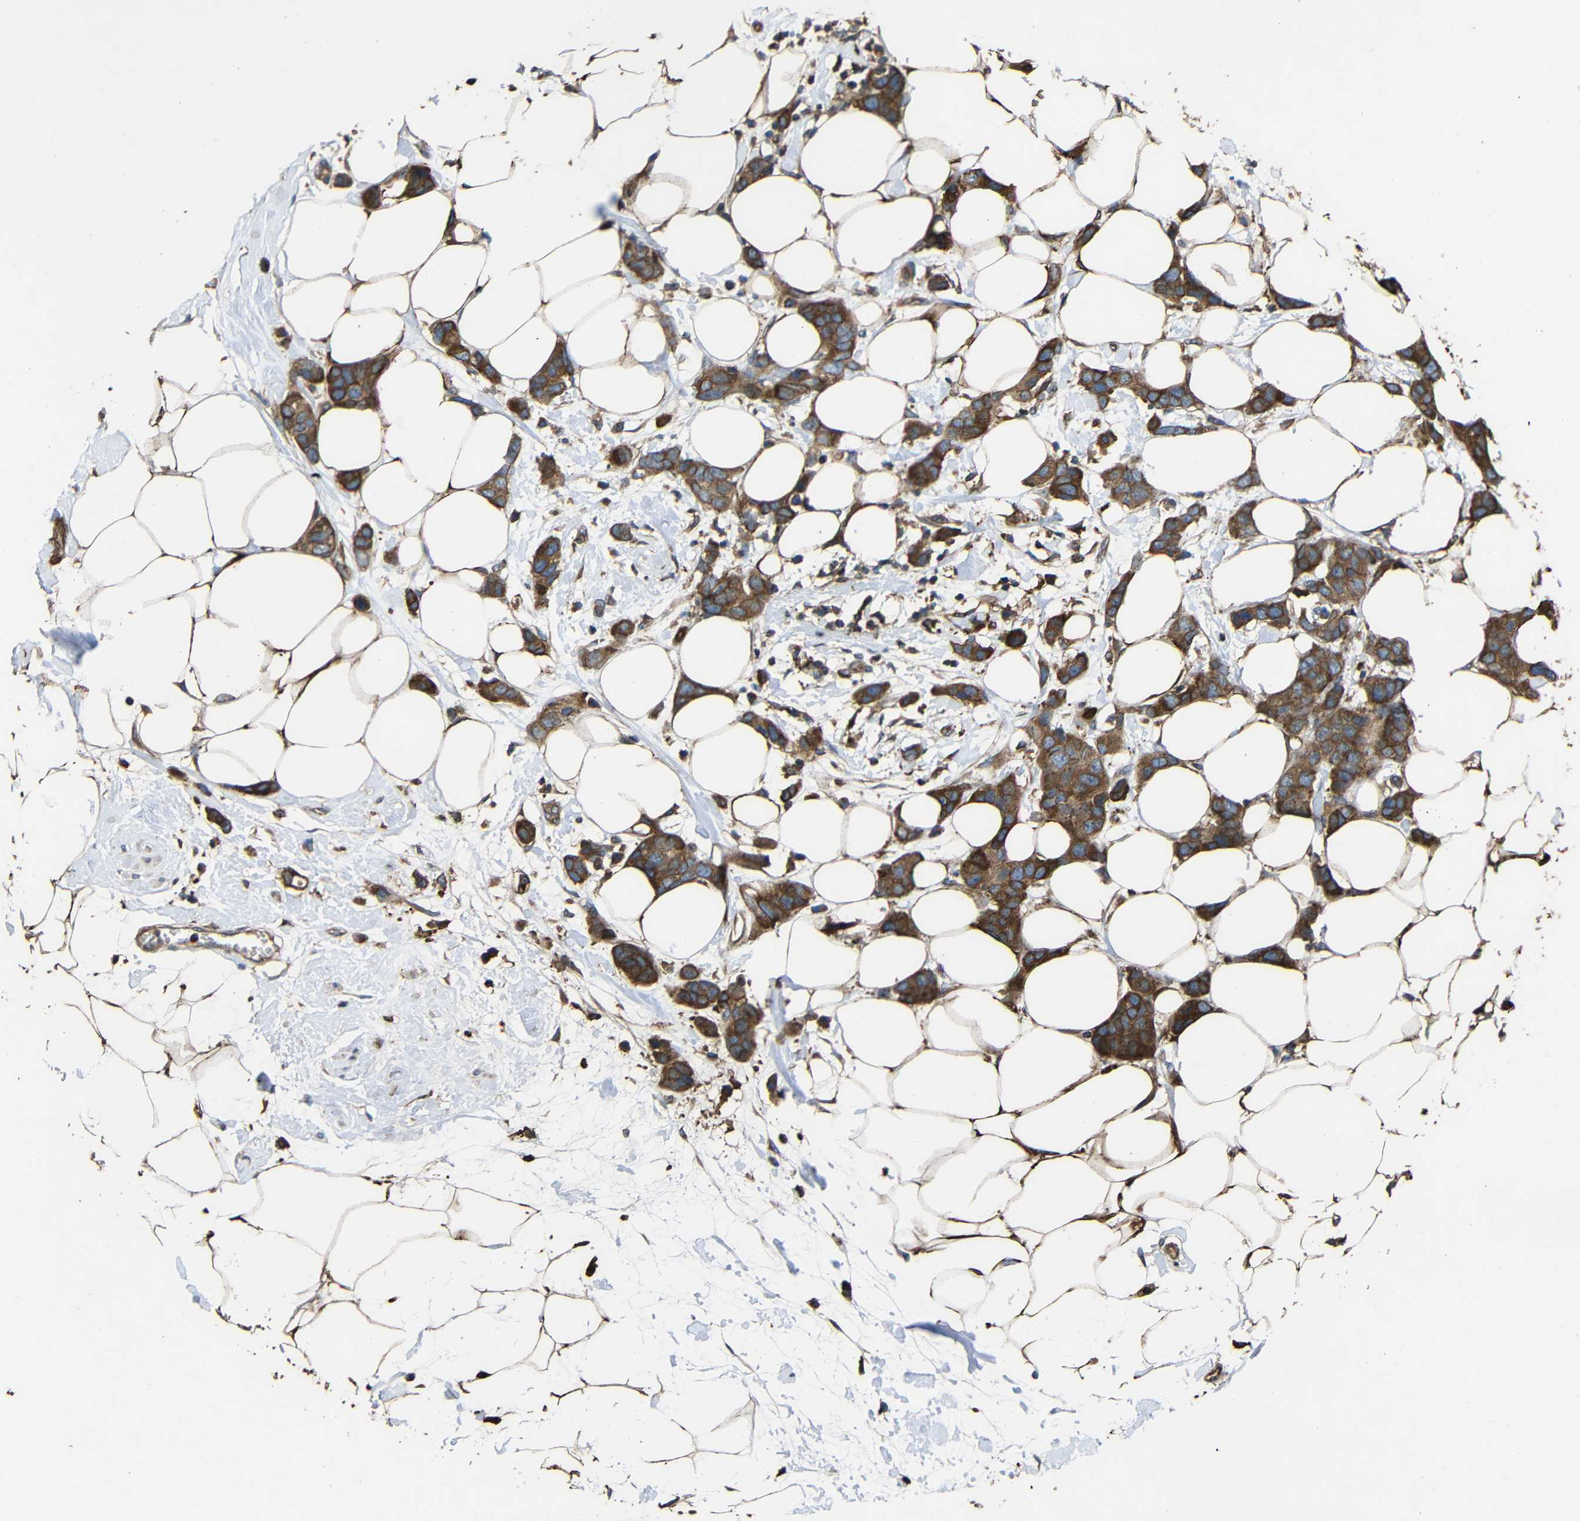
{"staining": {"intensity": "moderate", "quantity": ">75%", "location": "cytoplasmic/membranous"}, "tissue": "breast cancer", "cell_type": "Tumor cells", "image_type": "cancer", "snomed": [{"axis": "morphology", "description": "Normal tissue, NOS"}, {"axis": "morphology", "description": "Duct carcinoma"}, {"axis": "topography", "description": "Breast"}], "caption": "About >75% of tumor cells in human breast cancer (invasive ductal carcinoma) exhibit moderate cytoplasmic/membranous protein expression as visualized by brown immunohistochemical staining.", "gene": "TREM2", "patient": {"sex": "female", "age": 50}}